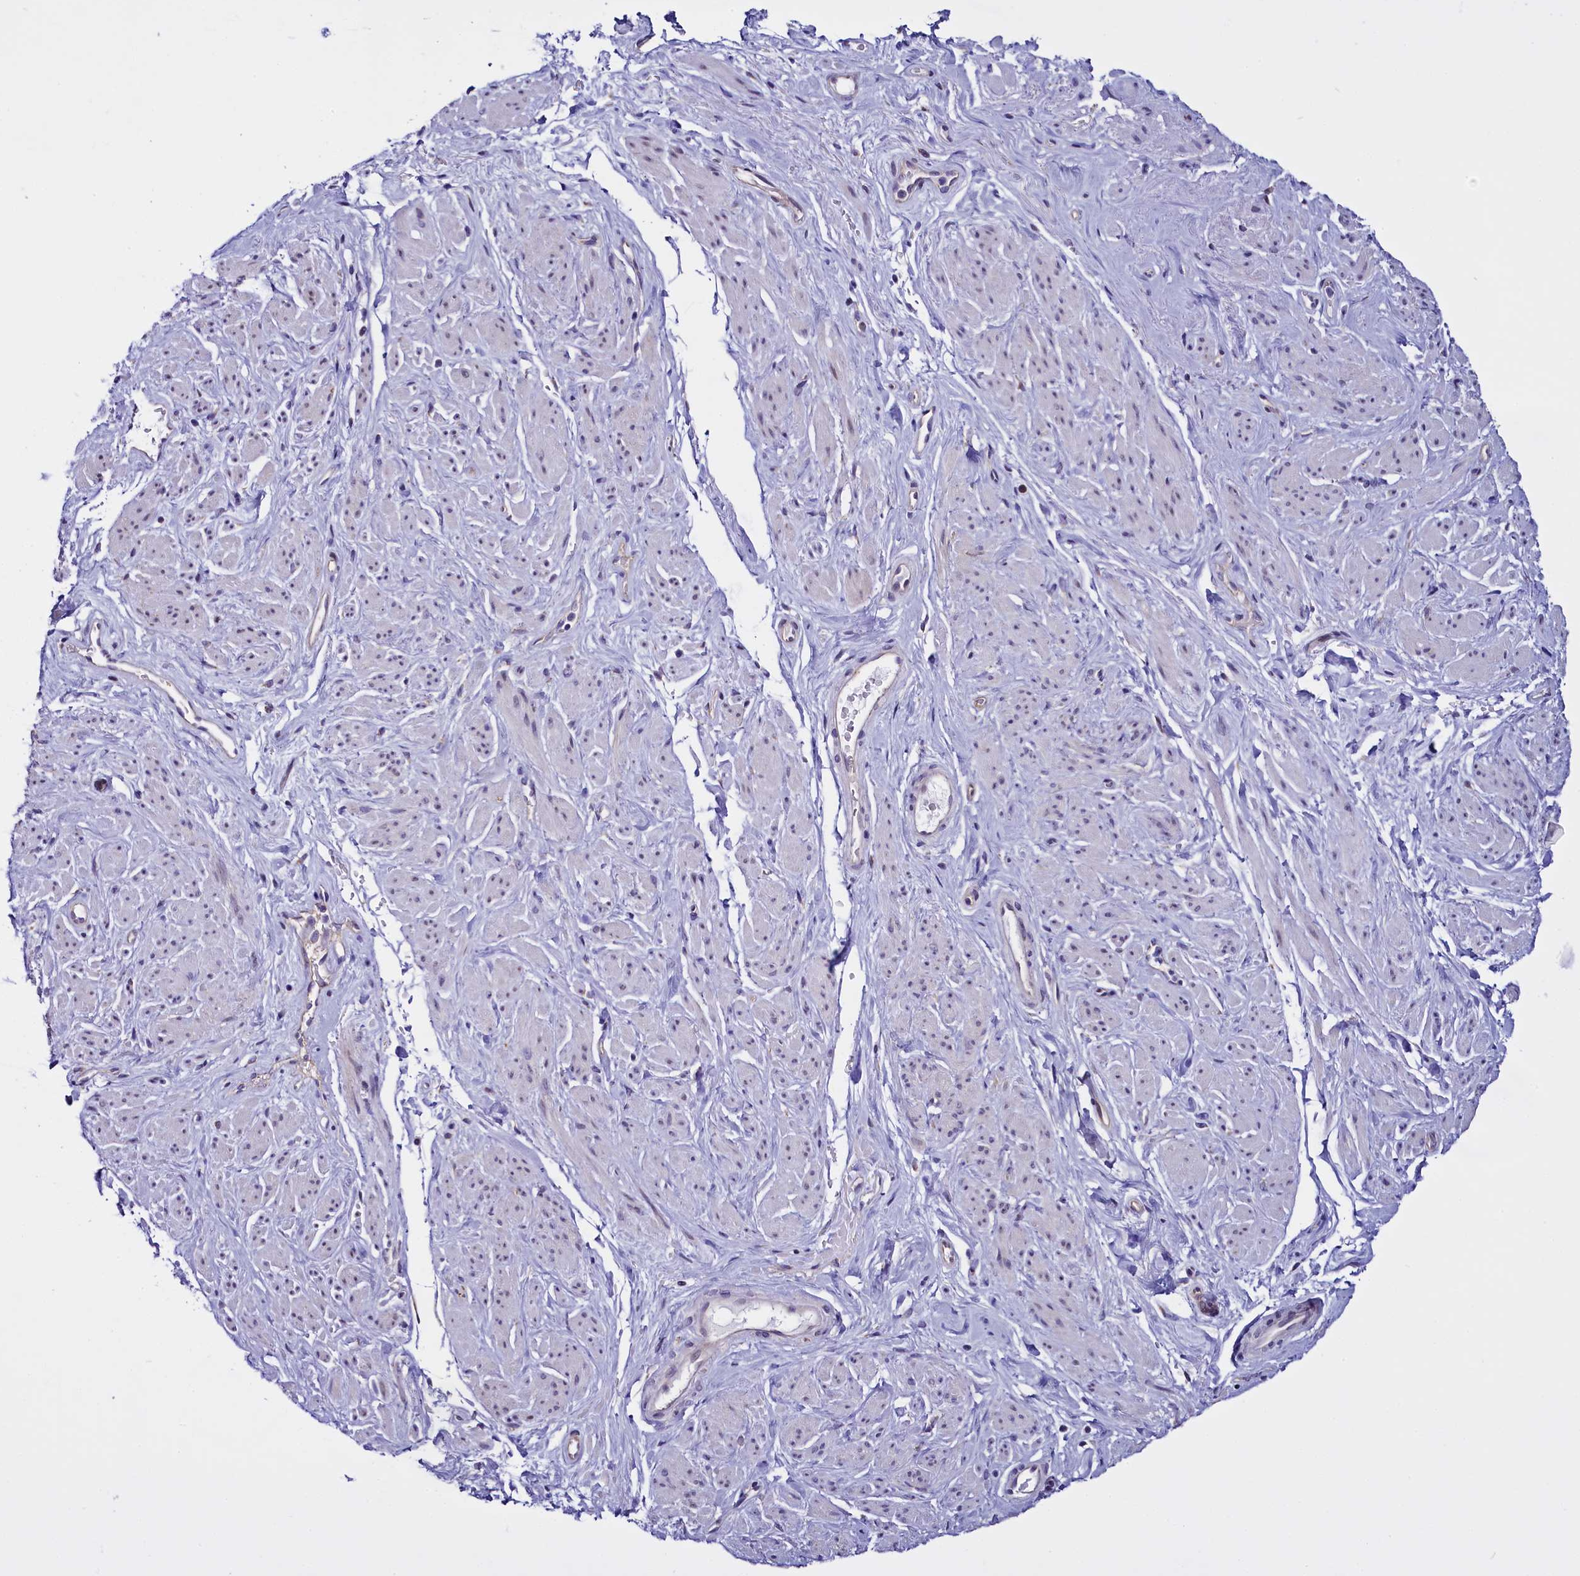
{"staining": {"intensity": "negative", "quantity": "none", "location": "none"}, "tissue": "smooth muscle", "cell_type": "Smooth muscle cells", "image_type": "normal", "snomed": [{"axis": "morphology", "description": "Normal tissue, NOS"}, {"axis": "topography", "description": "Smooth muscle"}, {"axis": "topography", "description": "Peripheral nerve tissue"}], "caption": "Immunohistochemistry (IHC) micrograph of benign human smooth muscle stained for a protein (brown), which exhibits no staining in smooth muscle cells.", "gene": "UACA", "patient": {"sex": "male", "age": 69}}